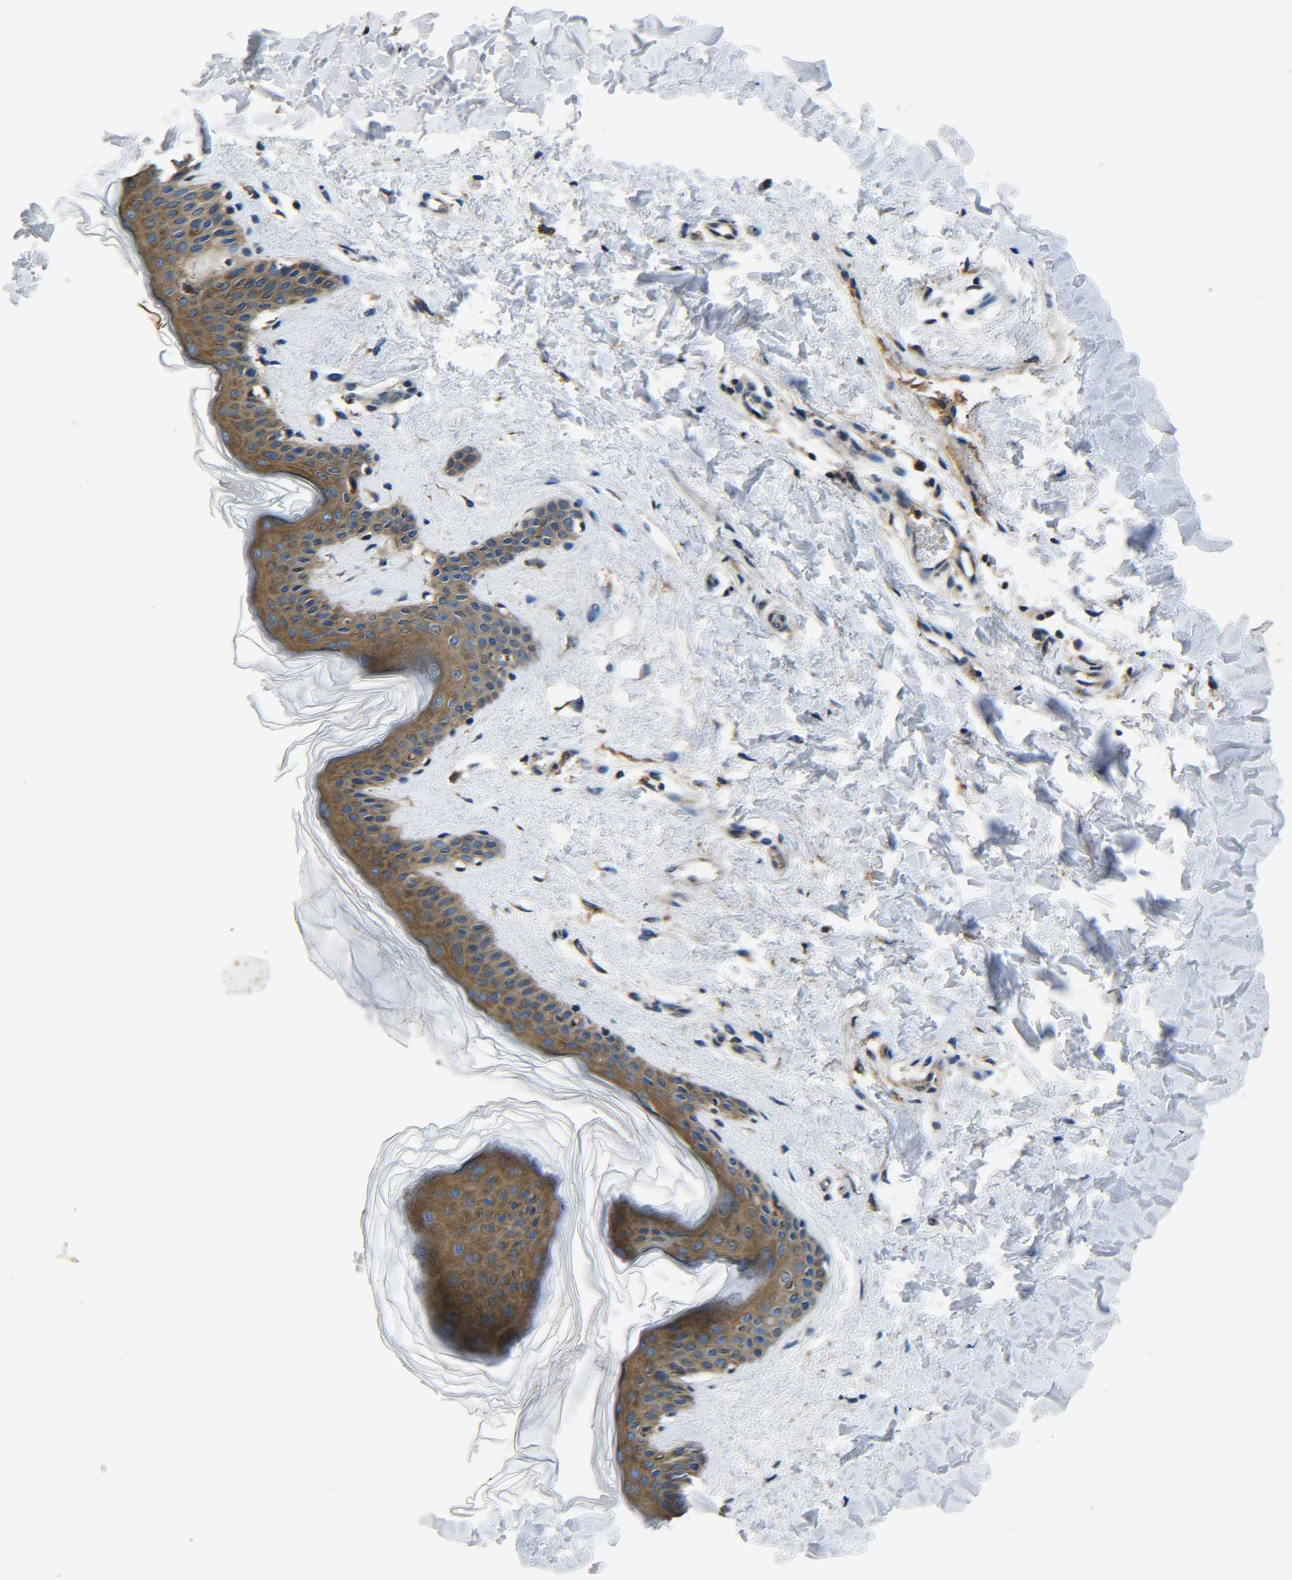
{"staining": {"intensity": "weak", "quantity": "25%-75%", "location": "cytoplasmic/membranous"}, "tissue": "skin", "cell_type": "Fibroblasts", "image_type": "normal", "snomed": [{"axis": "morphology", "description": "Normal tissue, NOS"}, {"axis": "topography", "description": "Skin"}], "caption": "Immunohistochemistry (IHC) (DAB (3,3'-diaminobenzidine)) staining of benign skin reveals weak cytoplasmic/membranous protein positivity in approximately 25%-75% of fibroblasts.", "gene": "RAB1B", "patient": {"sex": "female", "age": 41}}